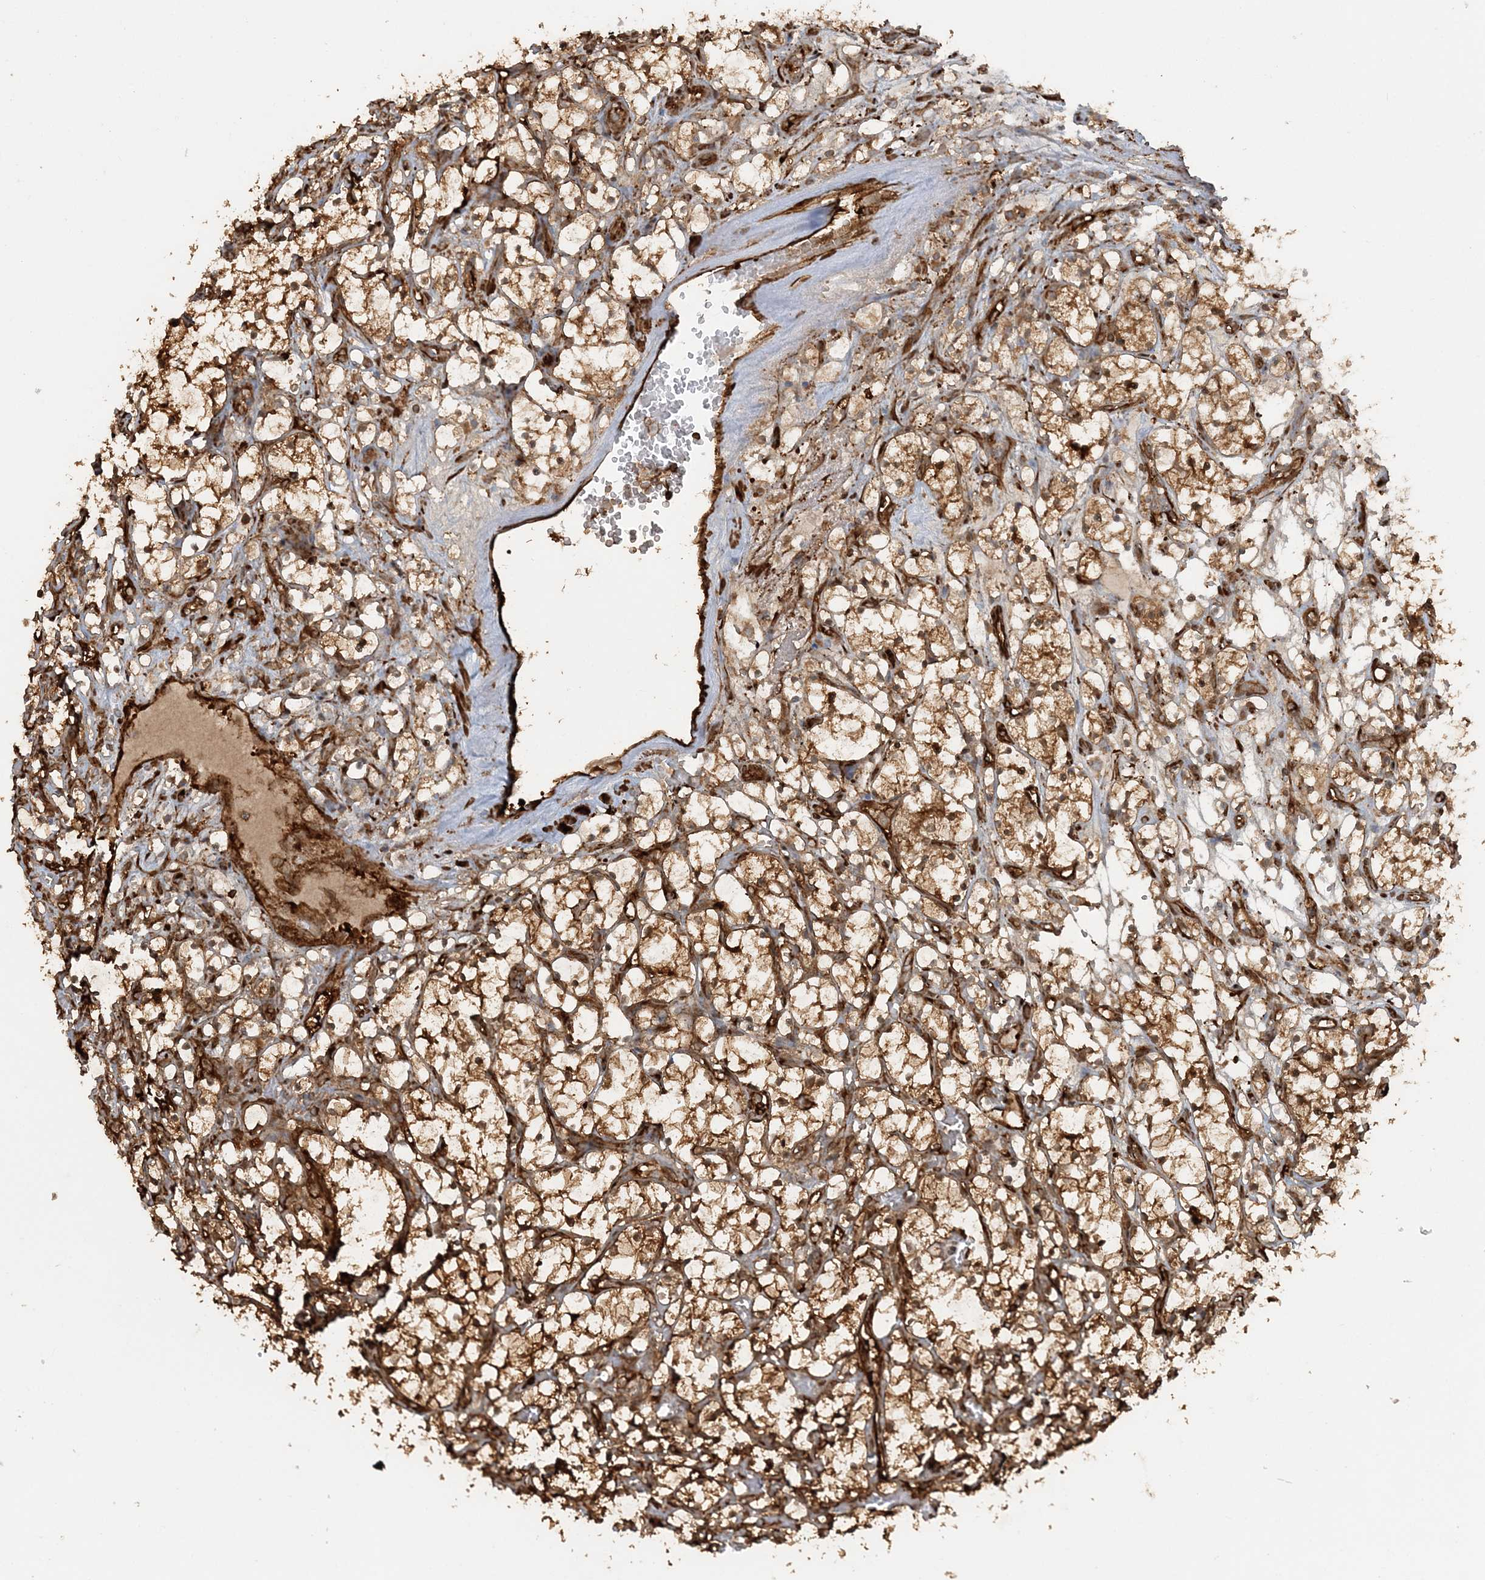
{"staining": {"intensity": "moderate", "quantity": "25%-75%", "location": "cytoplasmic/membranous"}, "tissue": "renal cancer", "cell_type": "Tumor cells", "image_type": "cancer", "snomed": [{"axis": "morphology", "description": "Adenocarcinoma, NOS"}, {"axis": "topography", "description": "Kidney"}], "caption": "Tumor cells reveal medium levels of moderate cytoplasmic/membranous positivity in approximately 25%-75% of cells in adenocarcinoma (renal).", "gene": "DSTN", "patient": {"sex": "female", "age": 69}}